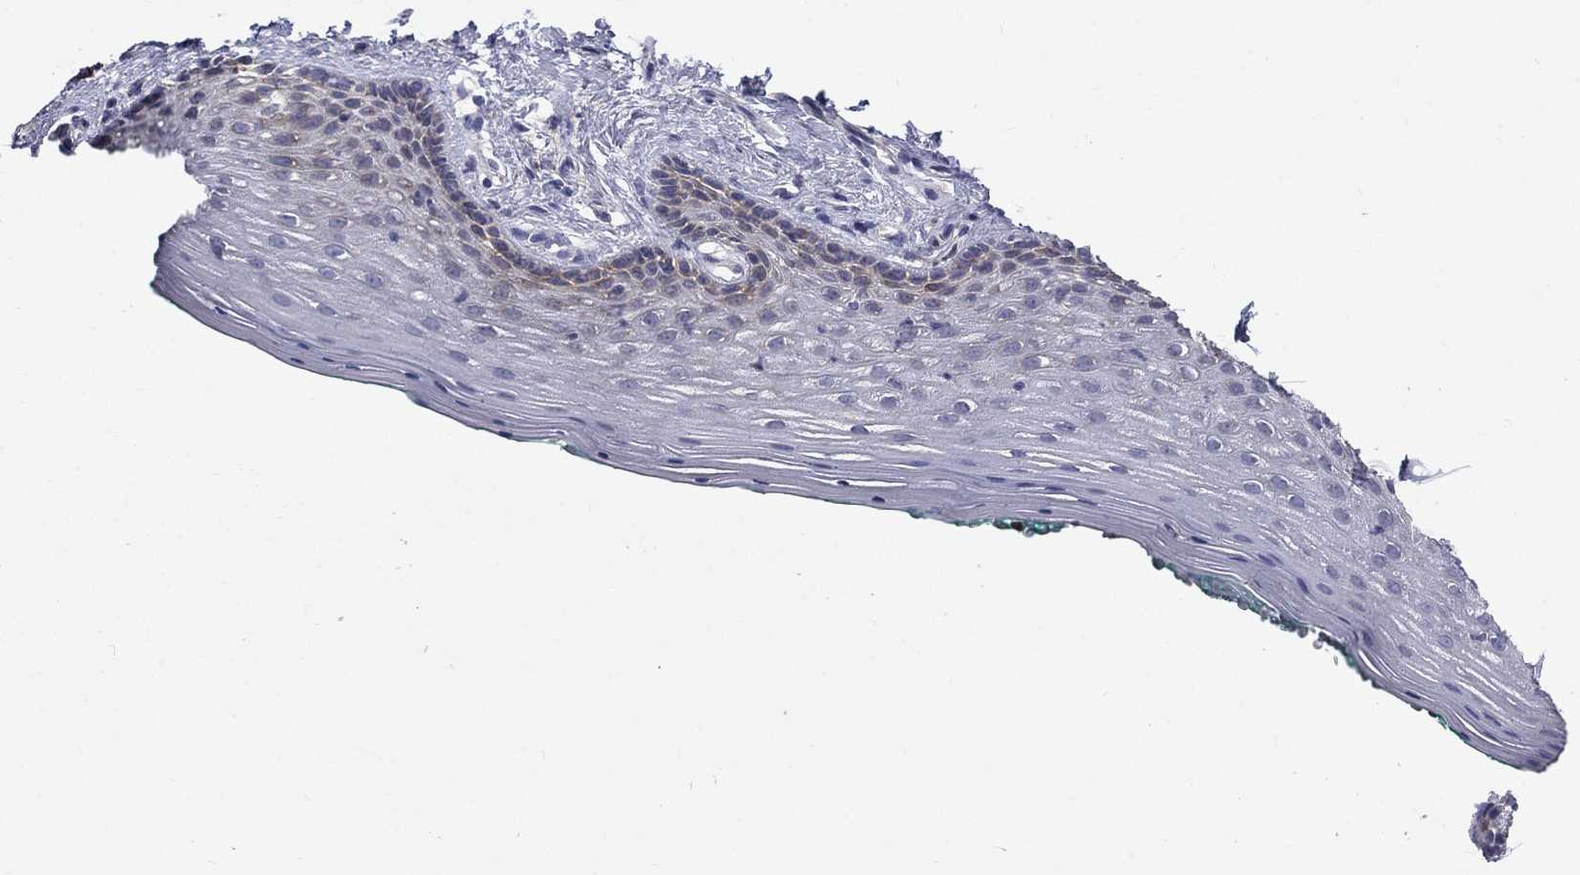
{"staining": {"intensity": "moderate", "quantity": "25%-75%", "location": "cytoplasmic/membranous"}, "tissue": "vagina", "cell_type": "Squamous epithelial cells", "image_type": "normal", "snomed": [{"axis": "morphology", "description": "Normal tissue, NOS"}, {"axis": "topography", "description": "Vagina"}], "caption": "Squamous epithelial cells demonstrate medium levels of moderate cytoplasmic/membranous staining in approximately 25%-75% of cells in benign human vagina. Immunohistochemistry (ihc) stains the protein of interest in brown and the nuclei are stained blue.", "gene": "PABPC4", "patient": {"sex": "female", "age": 45}}